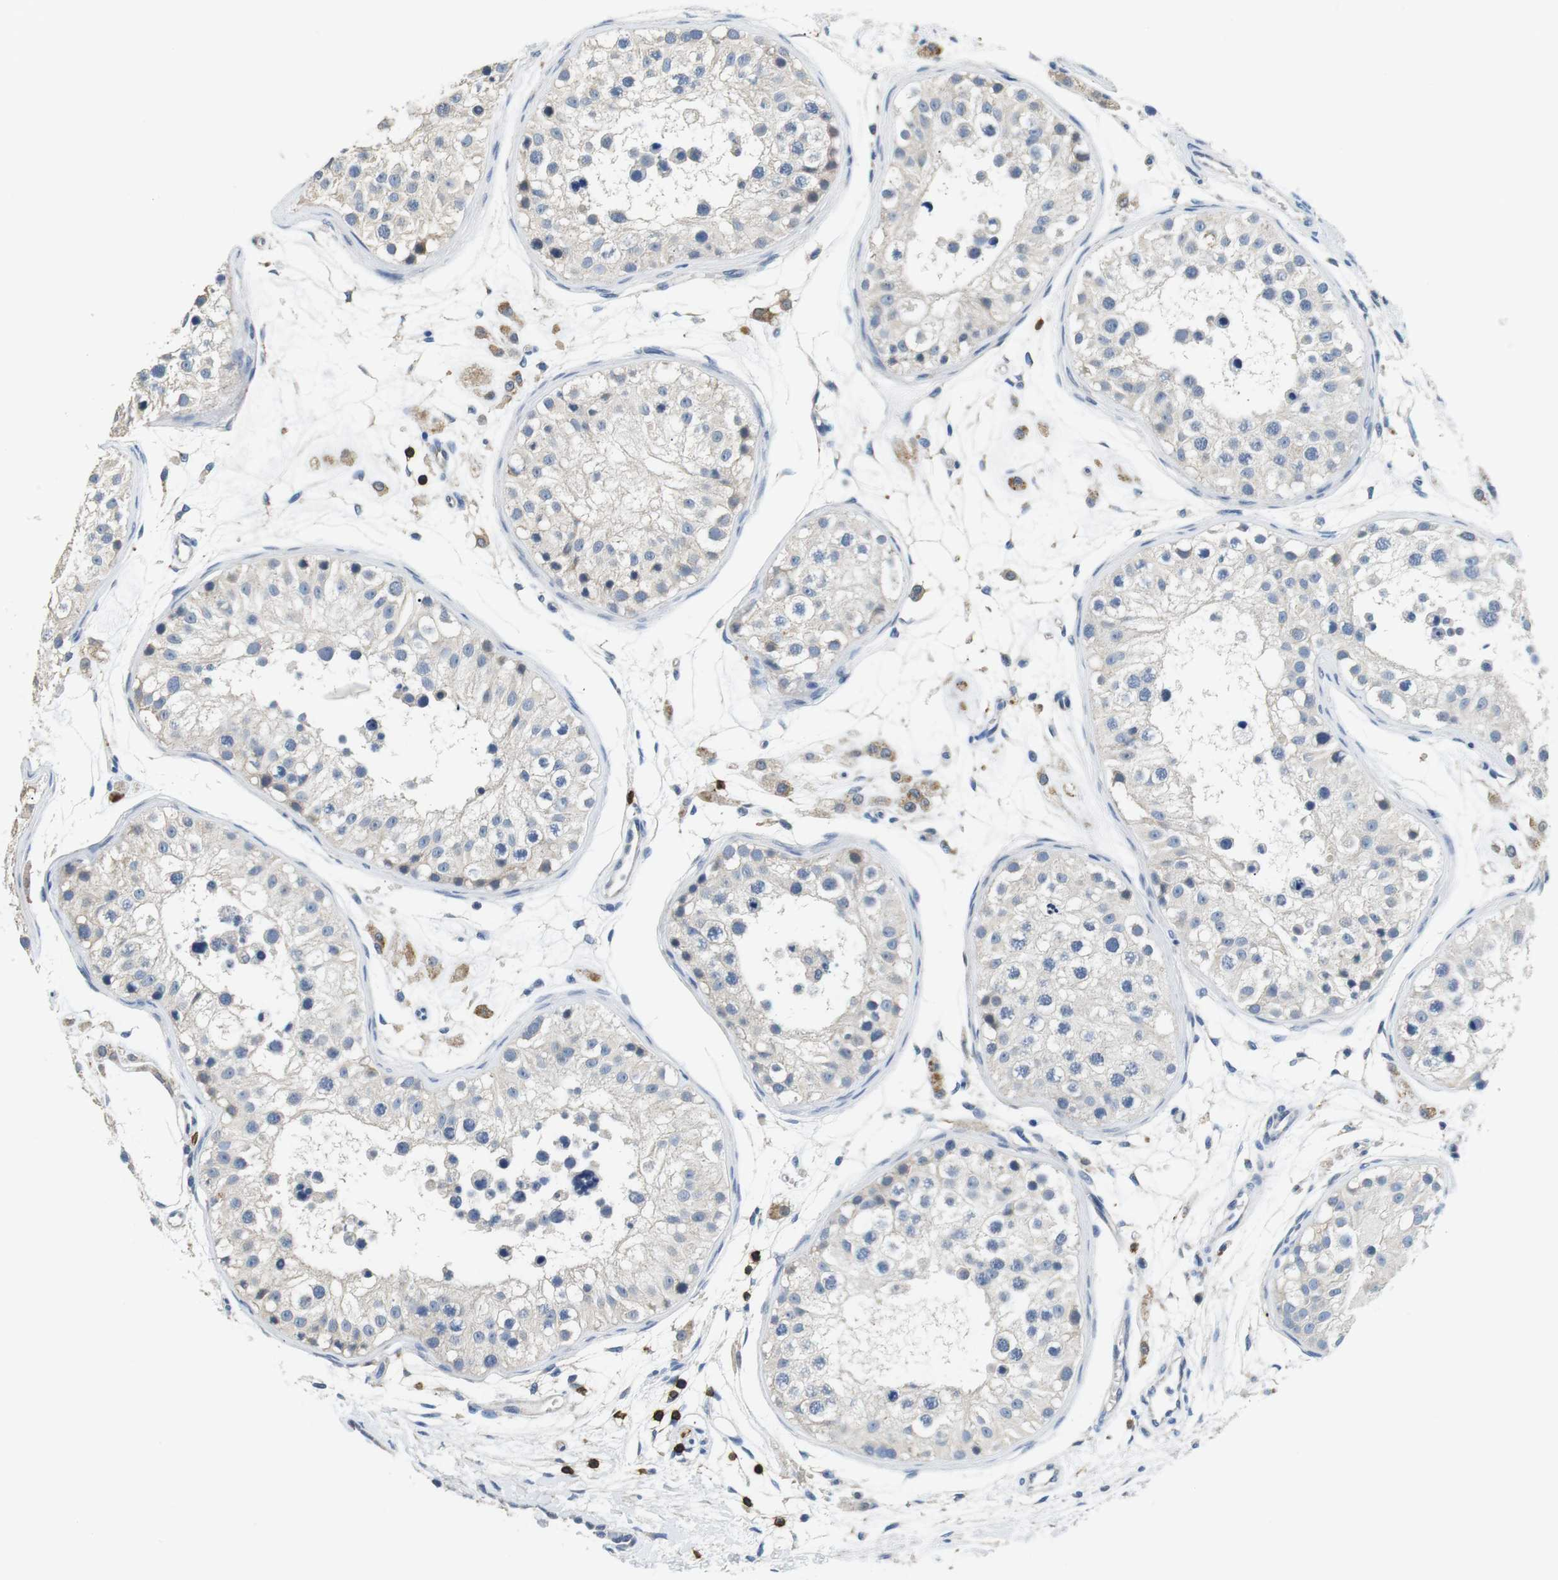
{"staining": {"intensity": "weak", "quantity": "<25%", "location": "cytoplasmic/membranous"}, "tissue": "testis", "cell_type": "Cells in seminiferous ducts", "image_type": "normal", "snomed": [{"axis": "morphology", "description": "Normal tissue, NOS"}, {"axis": "morphology", "description": "Adenocarcinoma, metastatic, NOS"}, {"axis": "topography", "description": "Testis"}], "caption": "Testis stained for a protein using immunohistochemistry (IHC) demonstrates no staining cells in seminiferous ducts.", "gene": "CD6", "patient": {"sex": "male", "age": 26}}